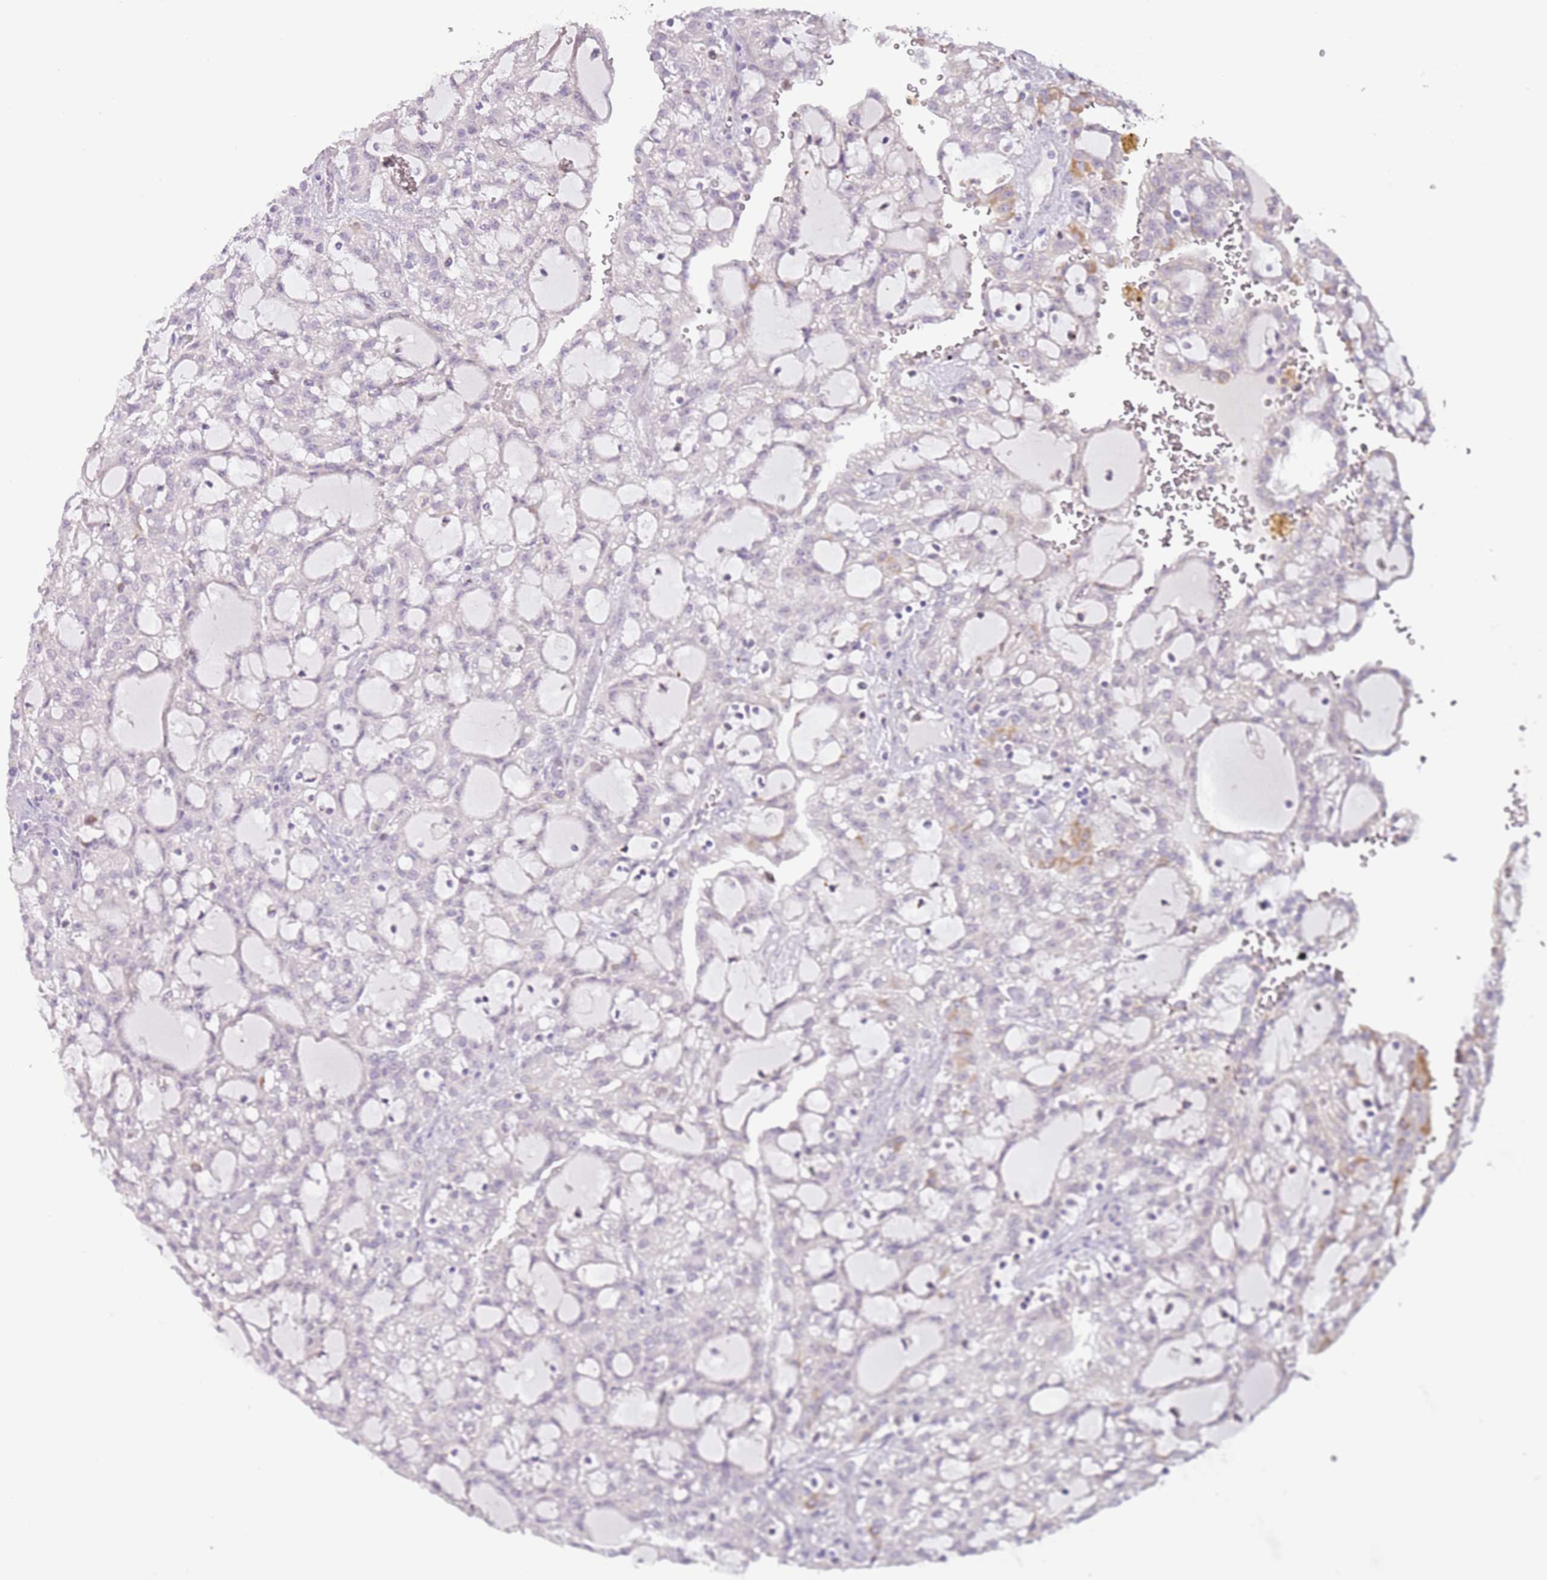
{"staining": {"intensity": "weak", "quantity": "<25%", "location": "cytoplasmic/membranous"}, "tissue": "renal cancer", "cell_type": "Tumor cells", "image_type": "cancer", "snomed": [{"axis": "morphology", "description": "Adenocarcinoma, NOS"}, {"axis": "topography", "description": "Kidney"}], "caption": "This is an immunohistochemistry image of human adenocarcinoma (renal). There is no staining in tumor cells.", "gene": "MLLT11", "patient": {"sex": "male", "age": 63}}